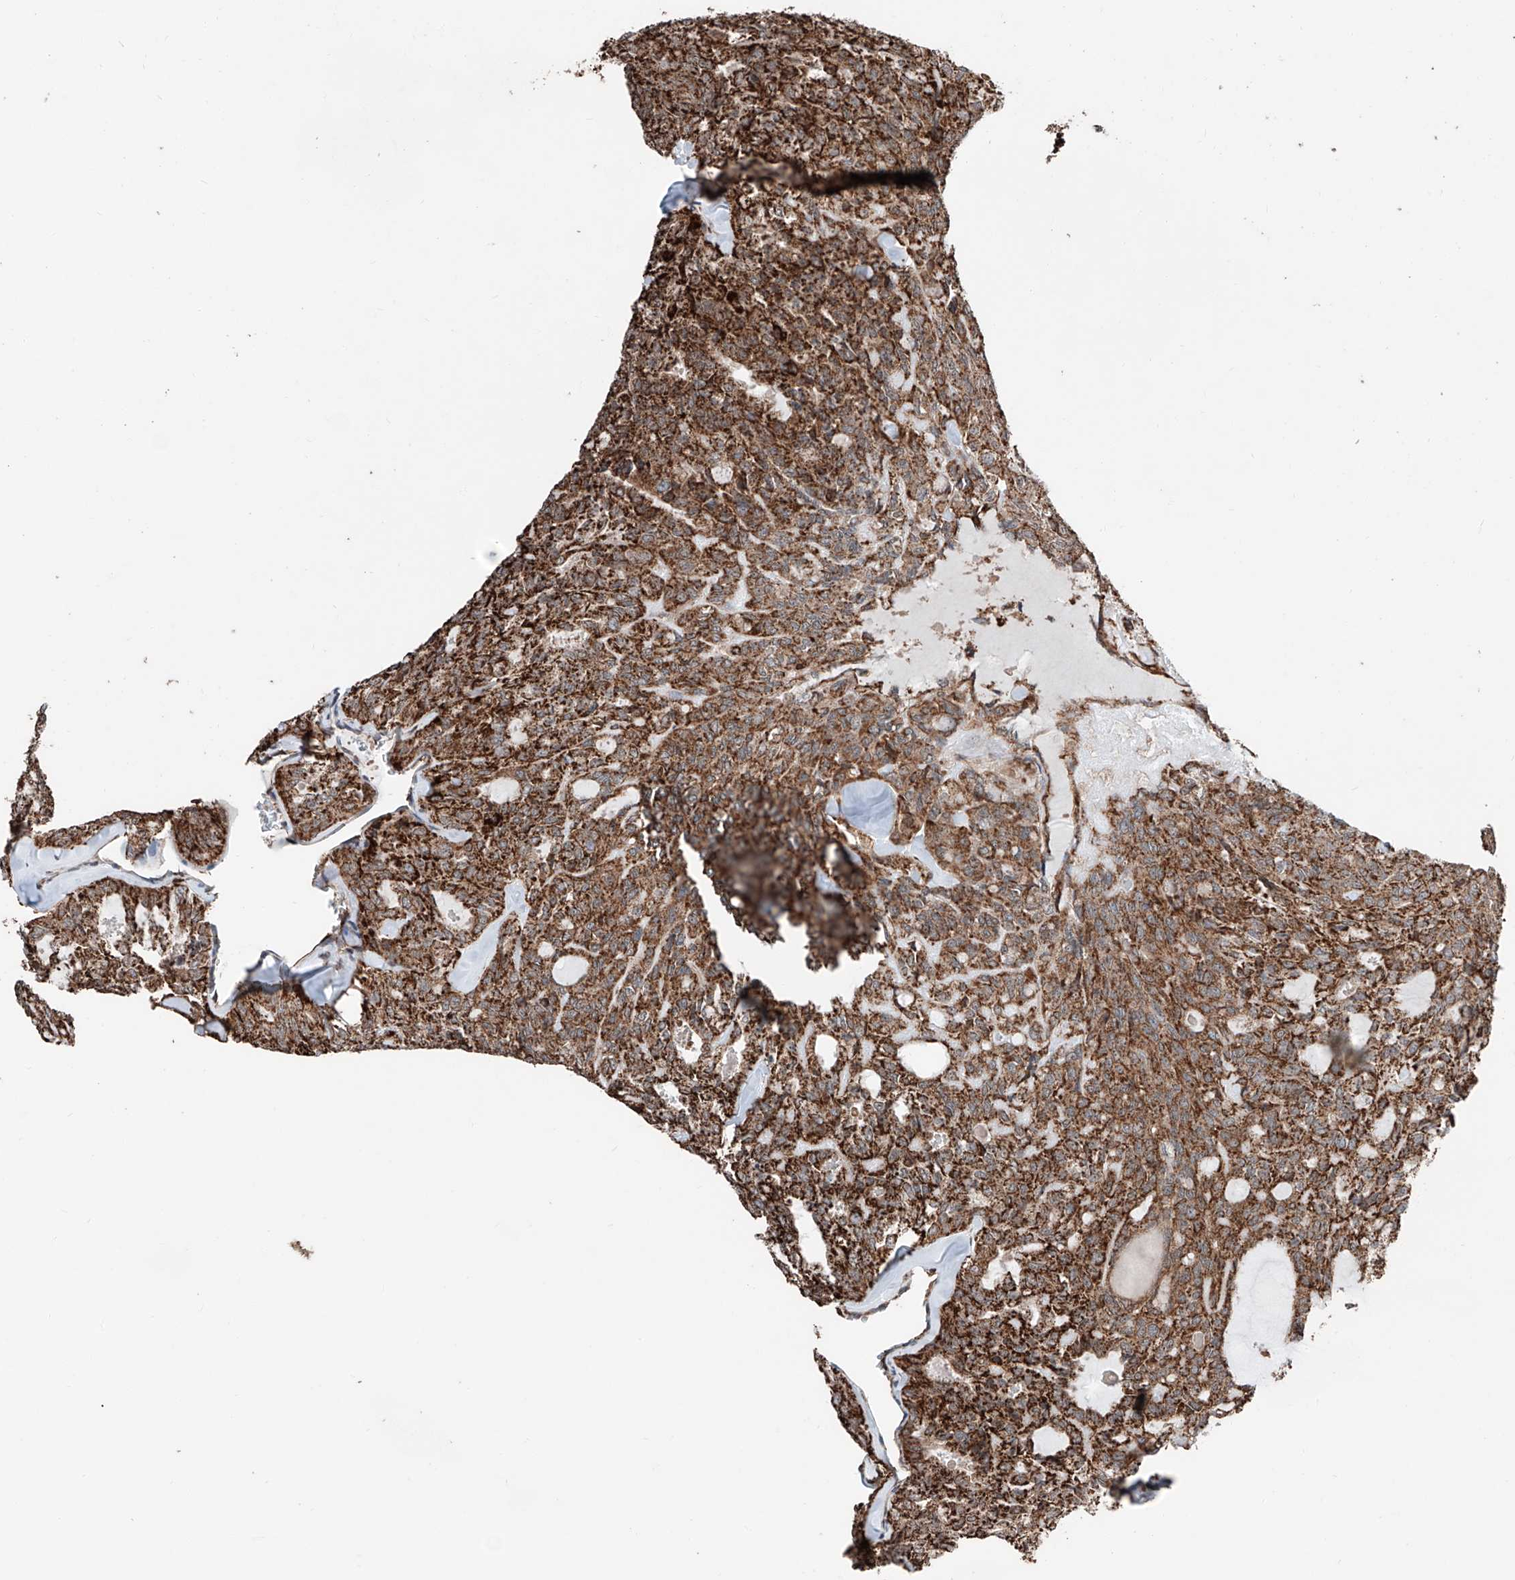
{"staining": {"intensity": "strong", "quantity": ">75%", "location": "cytoplasmic/membranous"}, "tissue": "thyroid cancer", "cell_type": "Tumor cells", "image_type": "cancer", "snomed": [{"axis": "morphology", "description": "Follicular adenoma carcinoma, NOS"}, {"axis": "topography", "description": "Thyroid gland"}], "caption": "Strong cytoplasmic/membranous protein positivity is present in about >75% of tumor cells in thyroid follicular adenoma carcinoma. The protein is shown in brown color, while the nuclei are stained blue.", "gene": "ZNF445", "patient": {"sex": "male", "age": 75}}